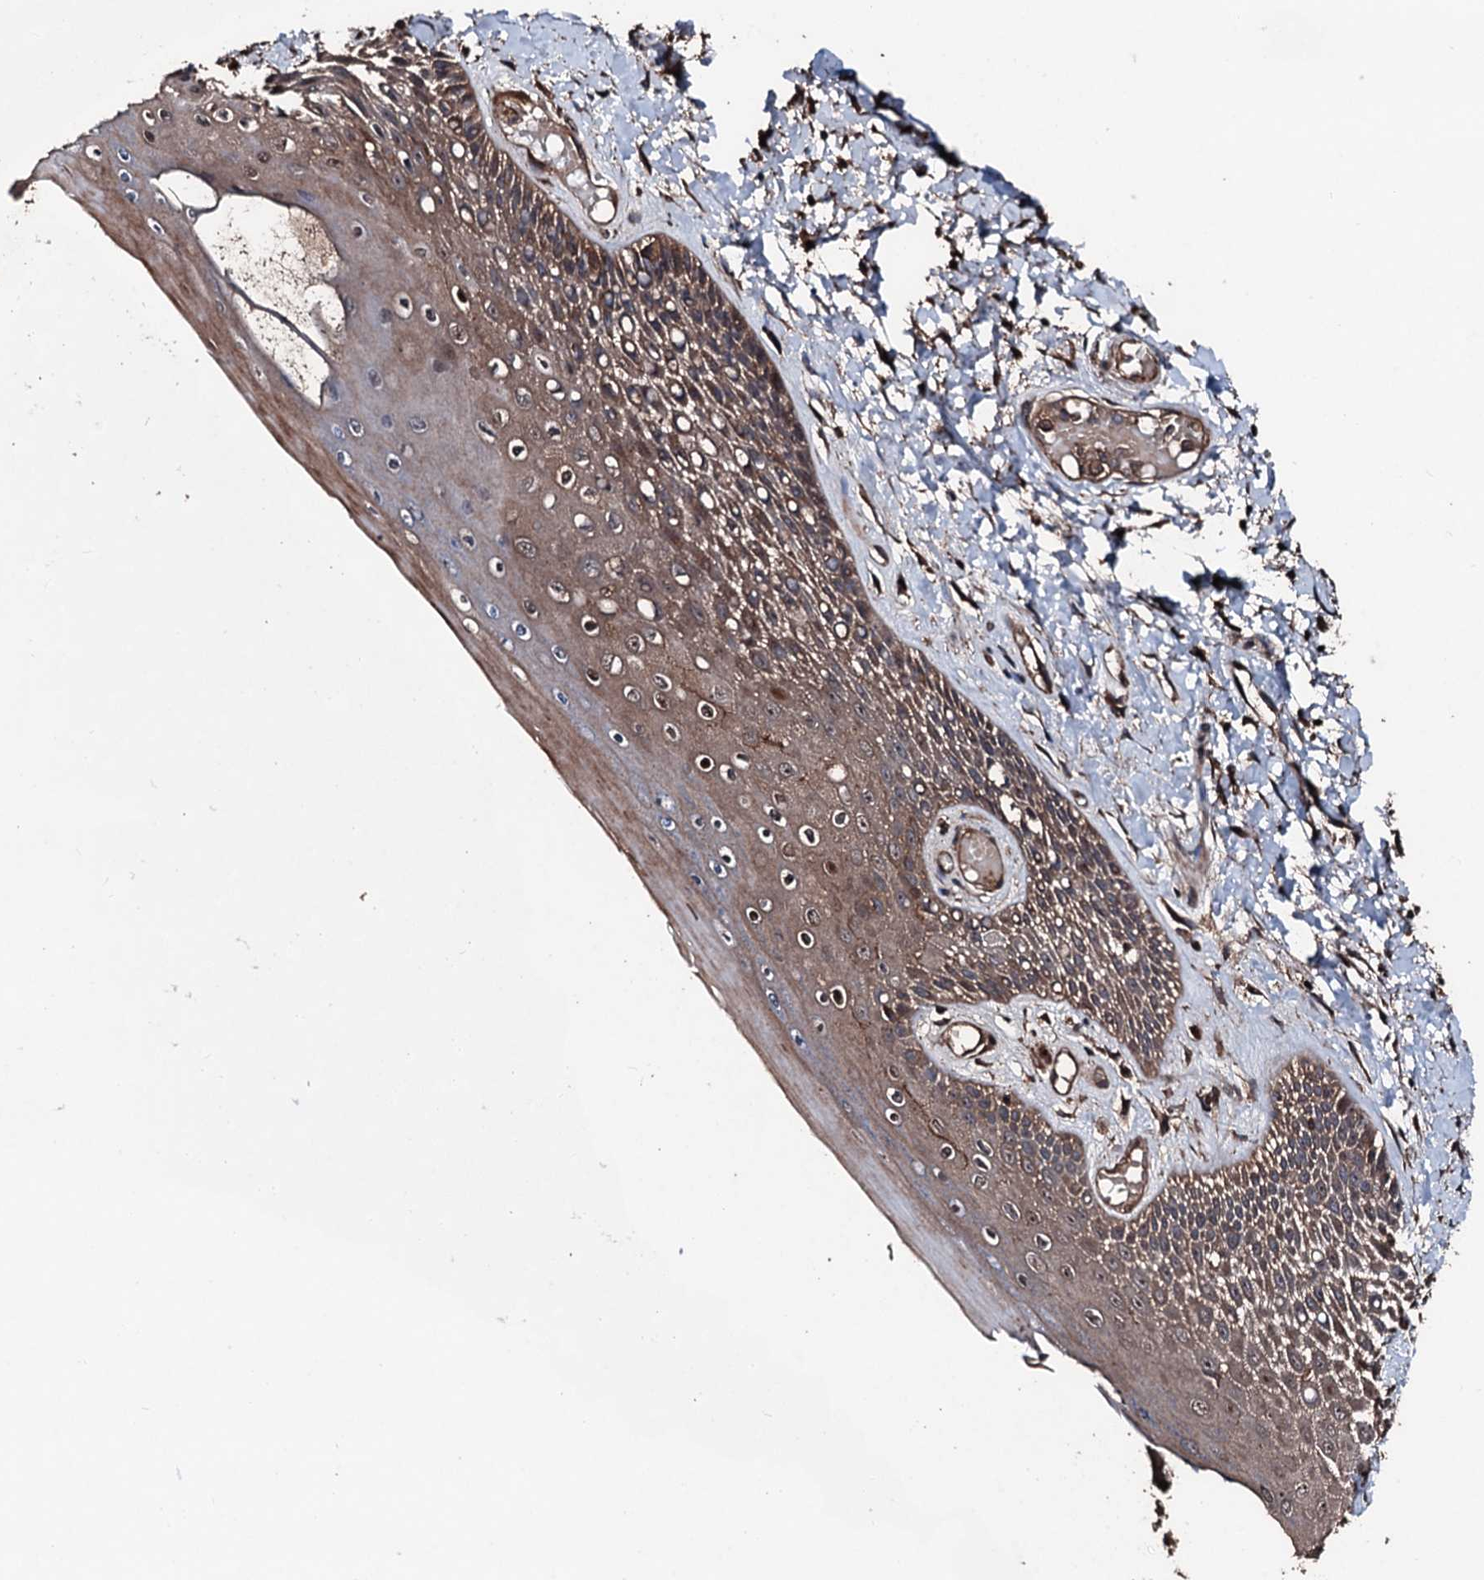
{"staining": {"intensity": "moderate", "quantity": ">75%", "location": "cytoplasmic/membranous"}, "tissue": "skin", "cell_type": "Epidermal cells", "image_type": "normal", "snomed": [{"axis": "morphology", "description": "Normal tissue, NOS"}, {"axis": "topography", "description": "Anal"}], "caption": "A brown stain labels moderate cytoplasmic/membranous positivity of a protein in epidermal cells of benign skin.", "gene": "KIF18A", "patient": {"sex": "male", "age": 78}}